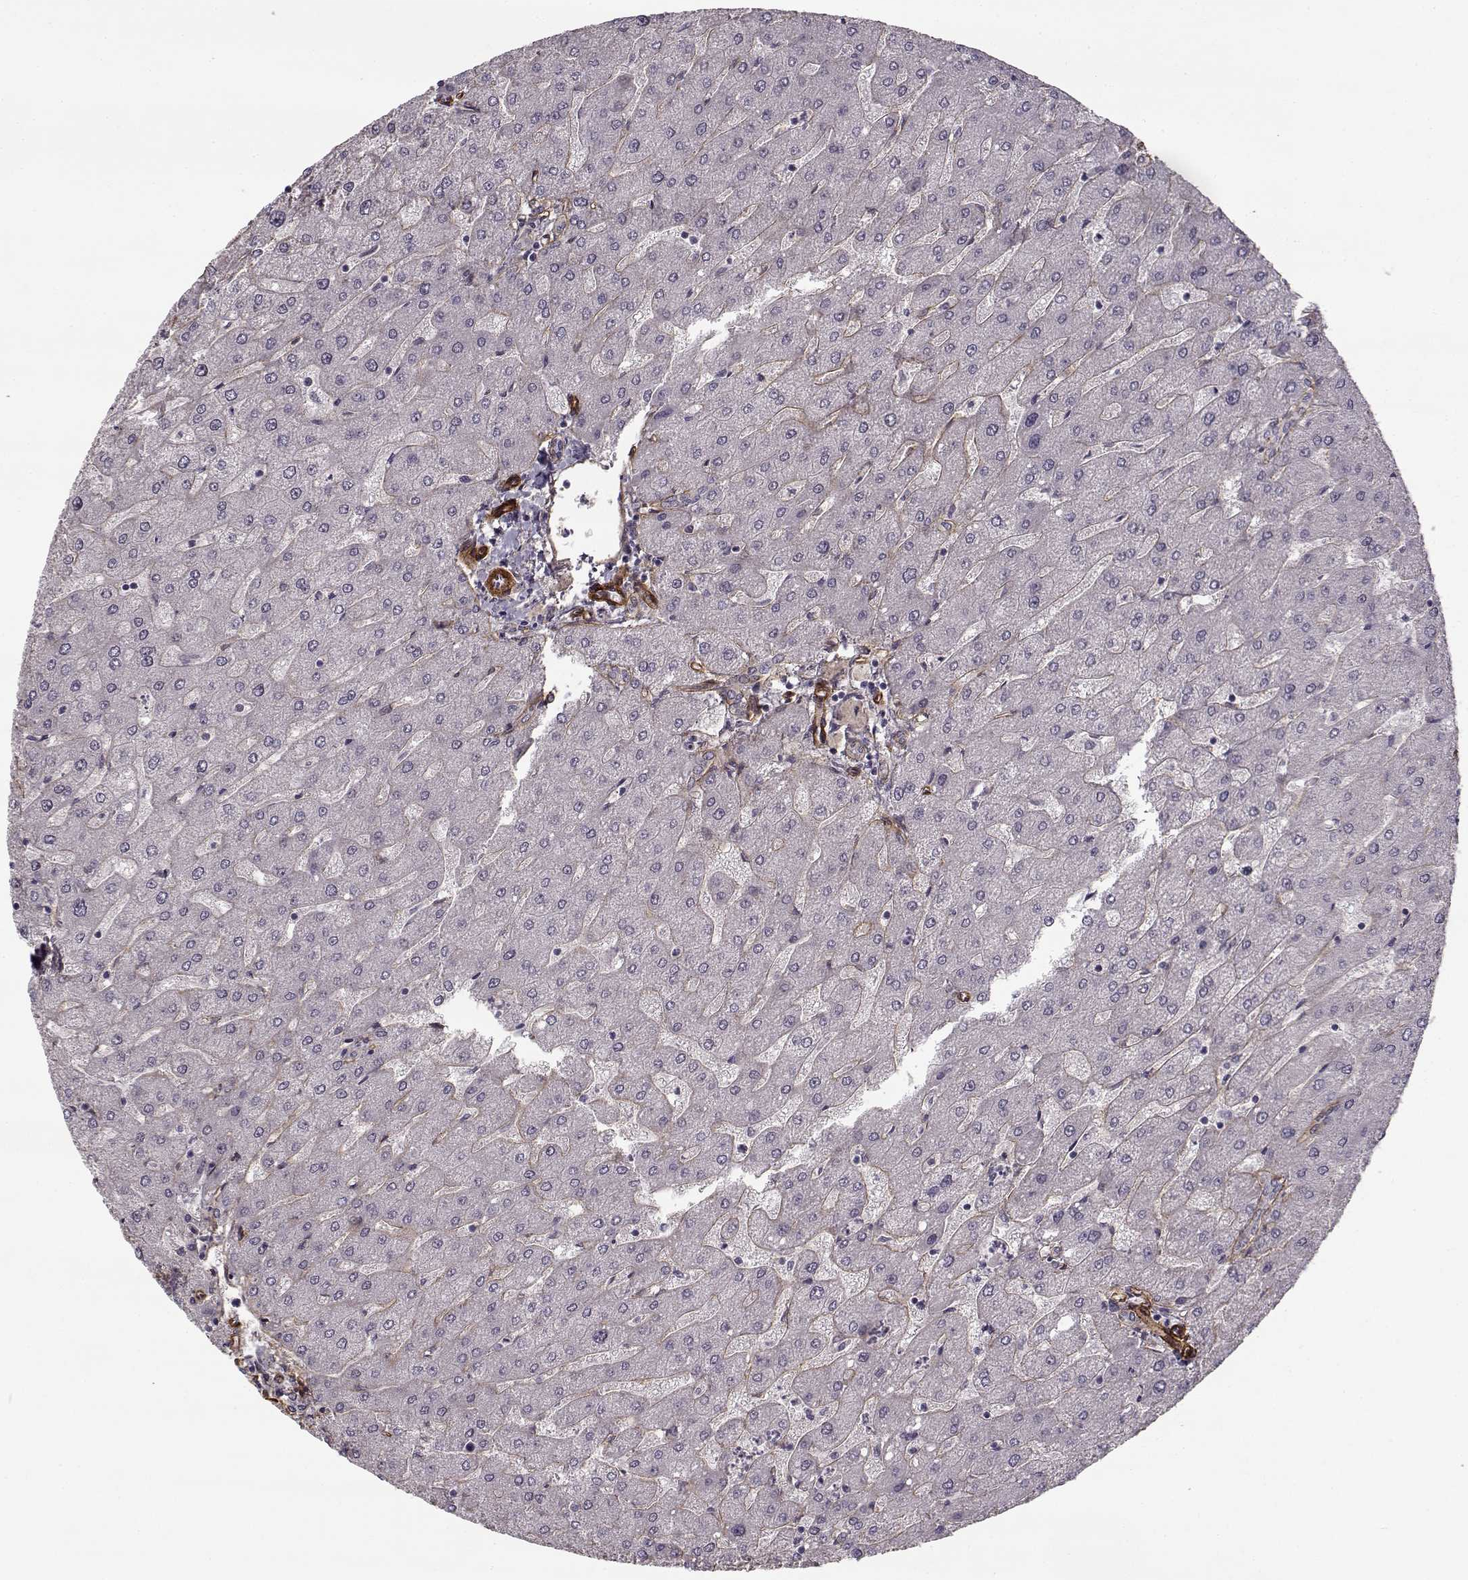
{"staining": {"intensity": "negative", "quantity": "none", "location": "none"}, "tissue": "liver", "cell_type": "Cholangiocytes", "image_type": "normal", "snomed": [{"axis": "morphology", "description": "Normal tissue, NOS"}, {"axis": "topography", "description": "Liver"}], "caption": "The immunohistochemistry micrograph has no significant expression in cholangiocytes of liver. Nuclei are stained in blue.", "gene": "LAMB2", "patient": {"sex": "male", "age": 67}}